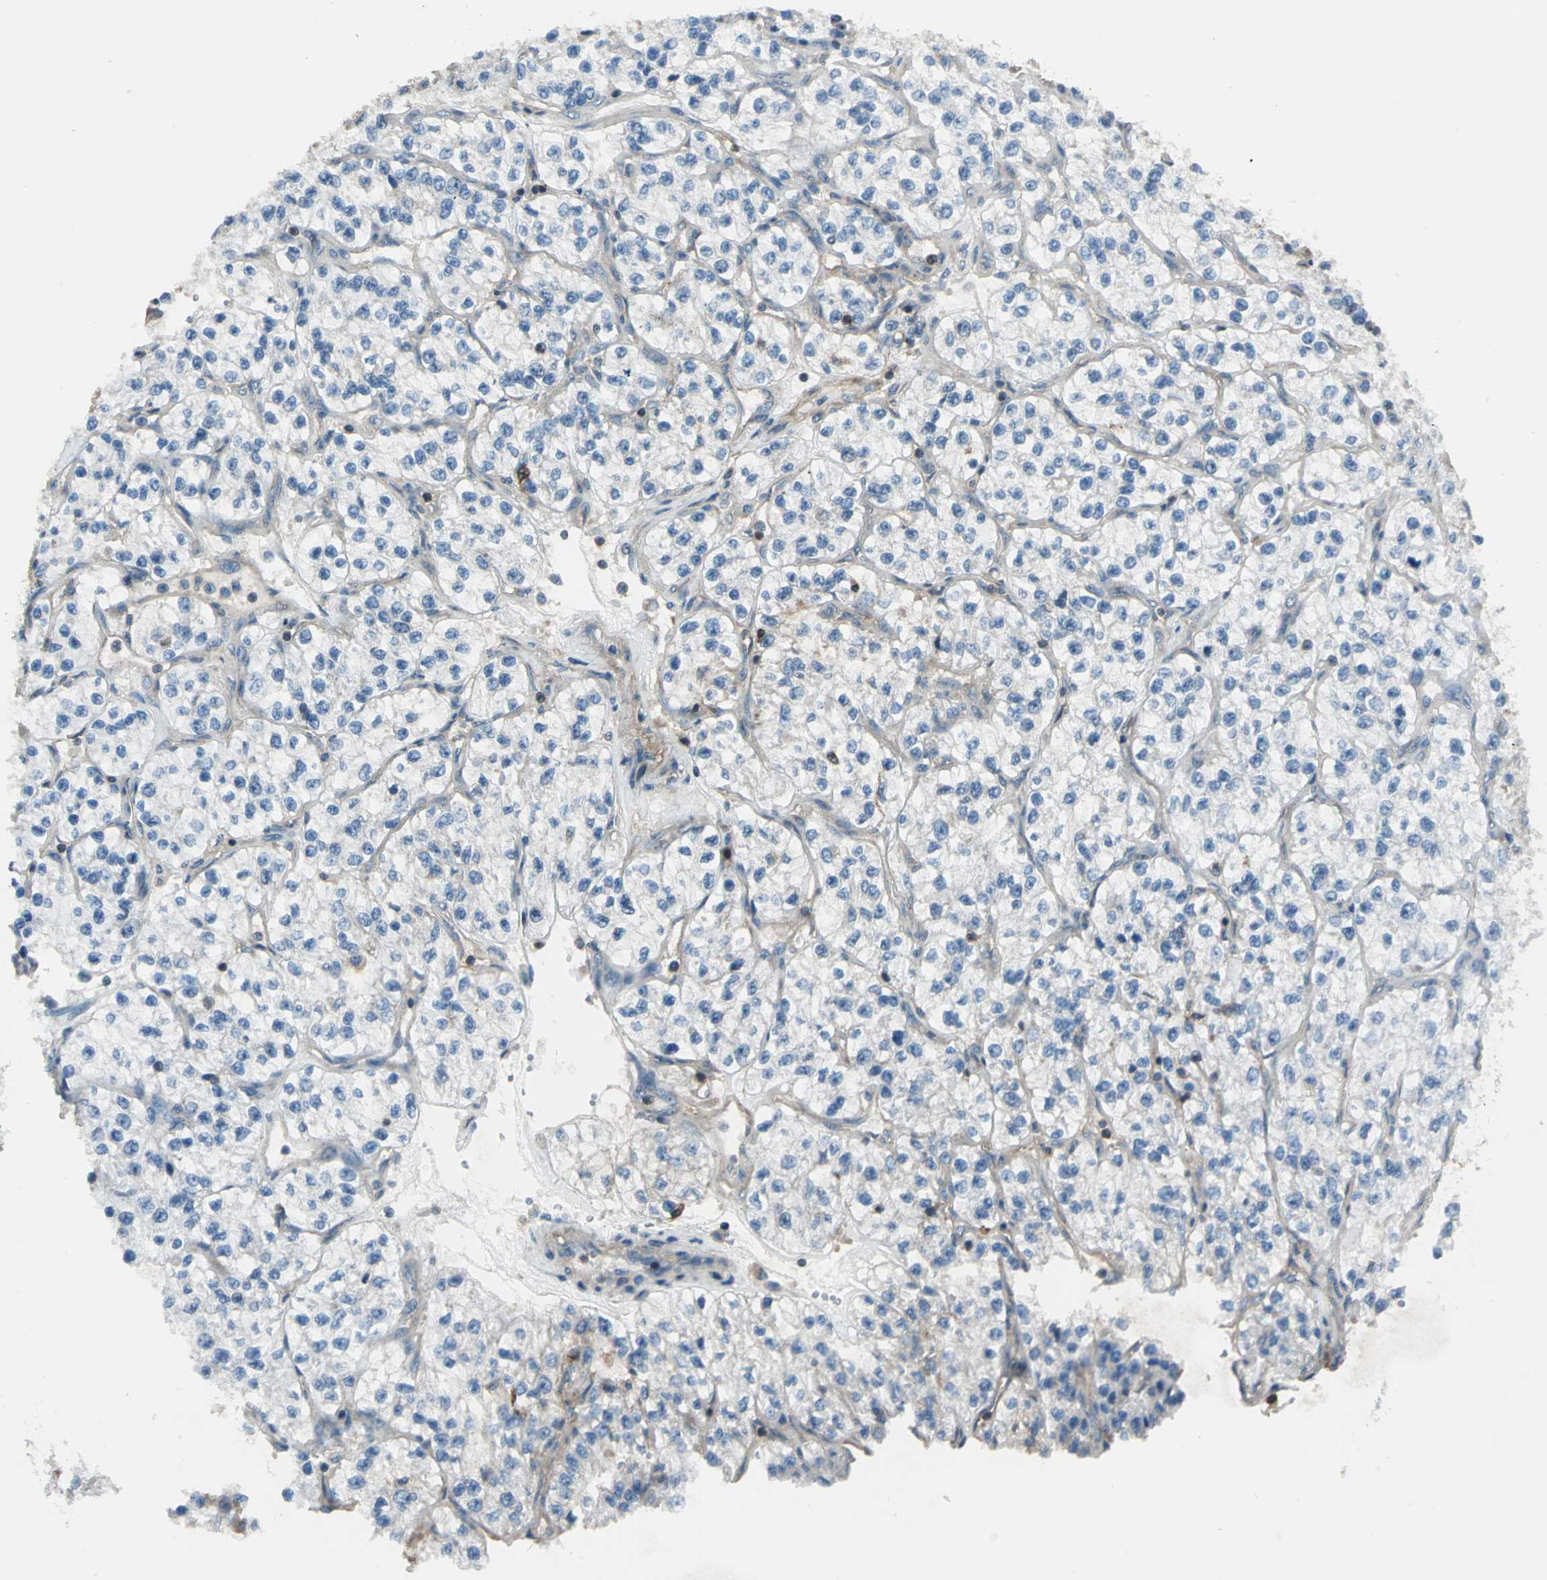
{"staining": {"intensity": "negative", "quantity": "none", "location": "none"}, "tissue": "renal cancer", "cell_type": "Tumor cells", "image_type": "cancer", "snomed": [{"axis": "morphology", "description": "Adenocarcinoma, NOS"}, {"axis": "topography", "description": "Kidney"}], "caption": "The IHC histopathology image has no significant expression in tumor cells of renal cancer tissue.", "gene": "NR2C2", "patient": {"sex": "female", "age": 57}}